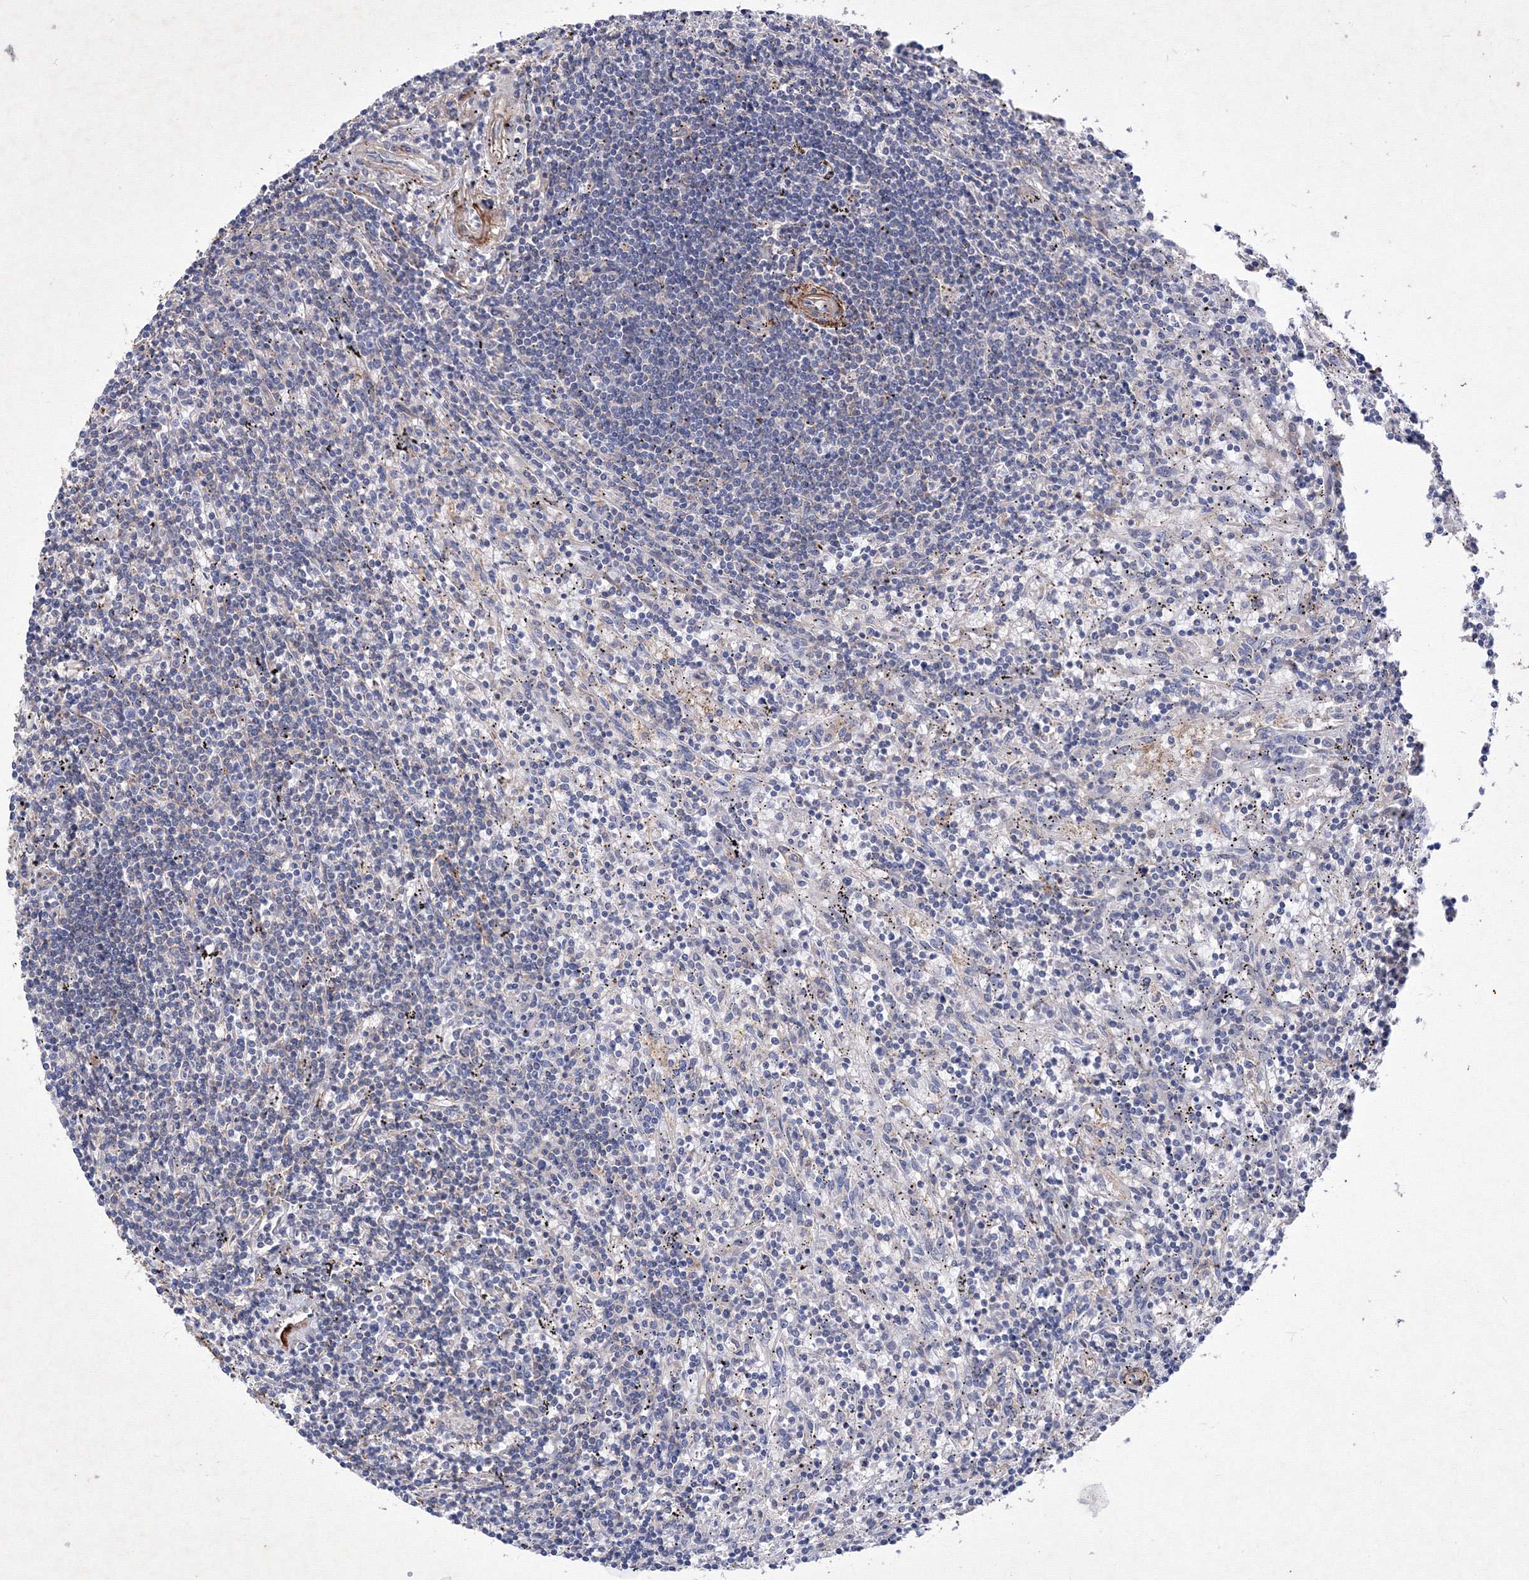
{"staining": {"intensity": "negative", "quantity": "none", "location": "none"}, "tissue": "lymphoma", "cell_type": "Tumor cells", "image_type": "cancer", "snomed": [{"axis": "morphology", "description": "Malignant lymphoma, non-Hodgkin's type, Low grade"}, {"axis": "topography", "description": "Spleen"}], "caption": "A histopathology image of low-grade malignant lymphoma, non-Hodgkin's type stained for a protein reveals no brown staining in tumor cells.", "gene": "SNX18", "patient": {"sex": "male", "age": 76}}